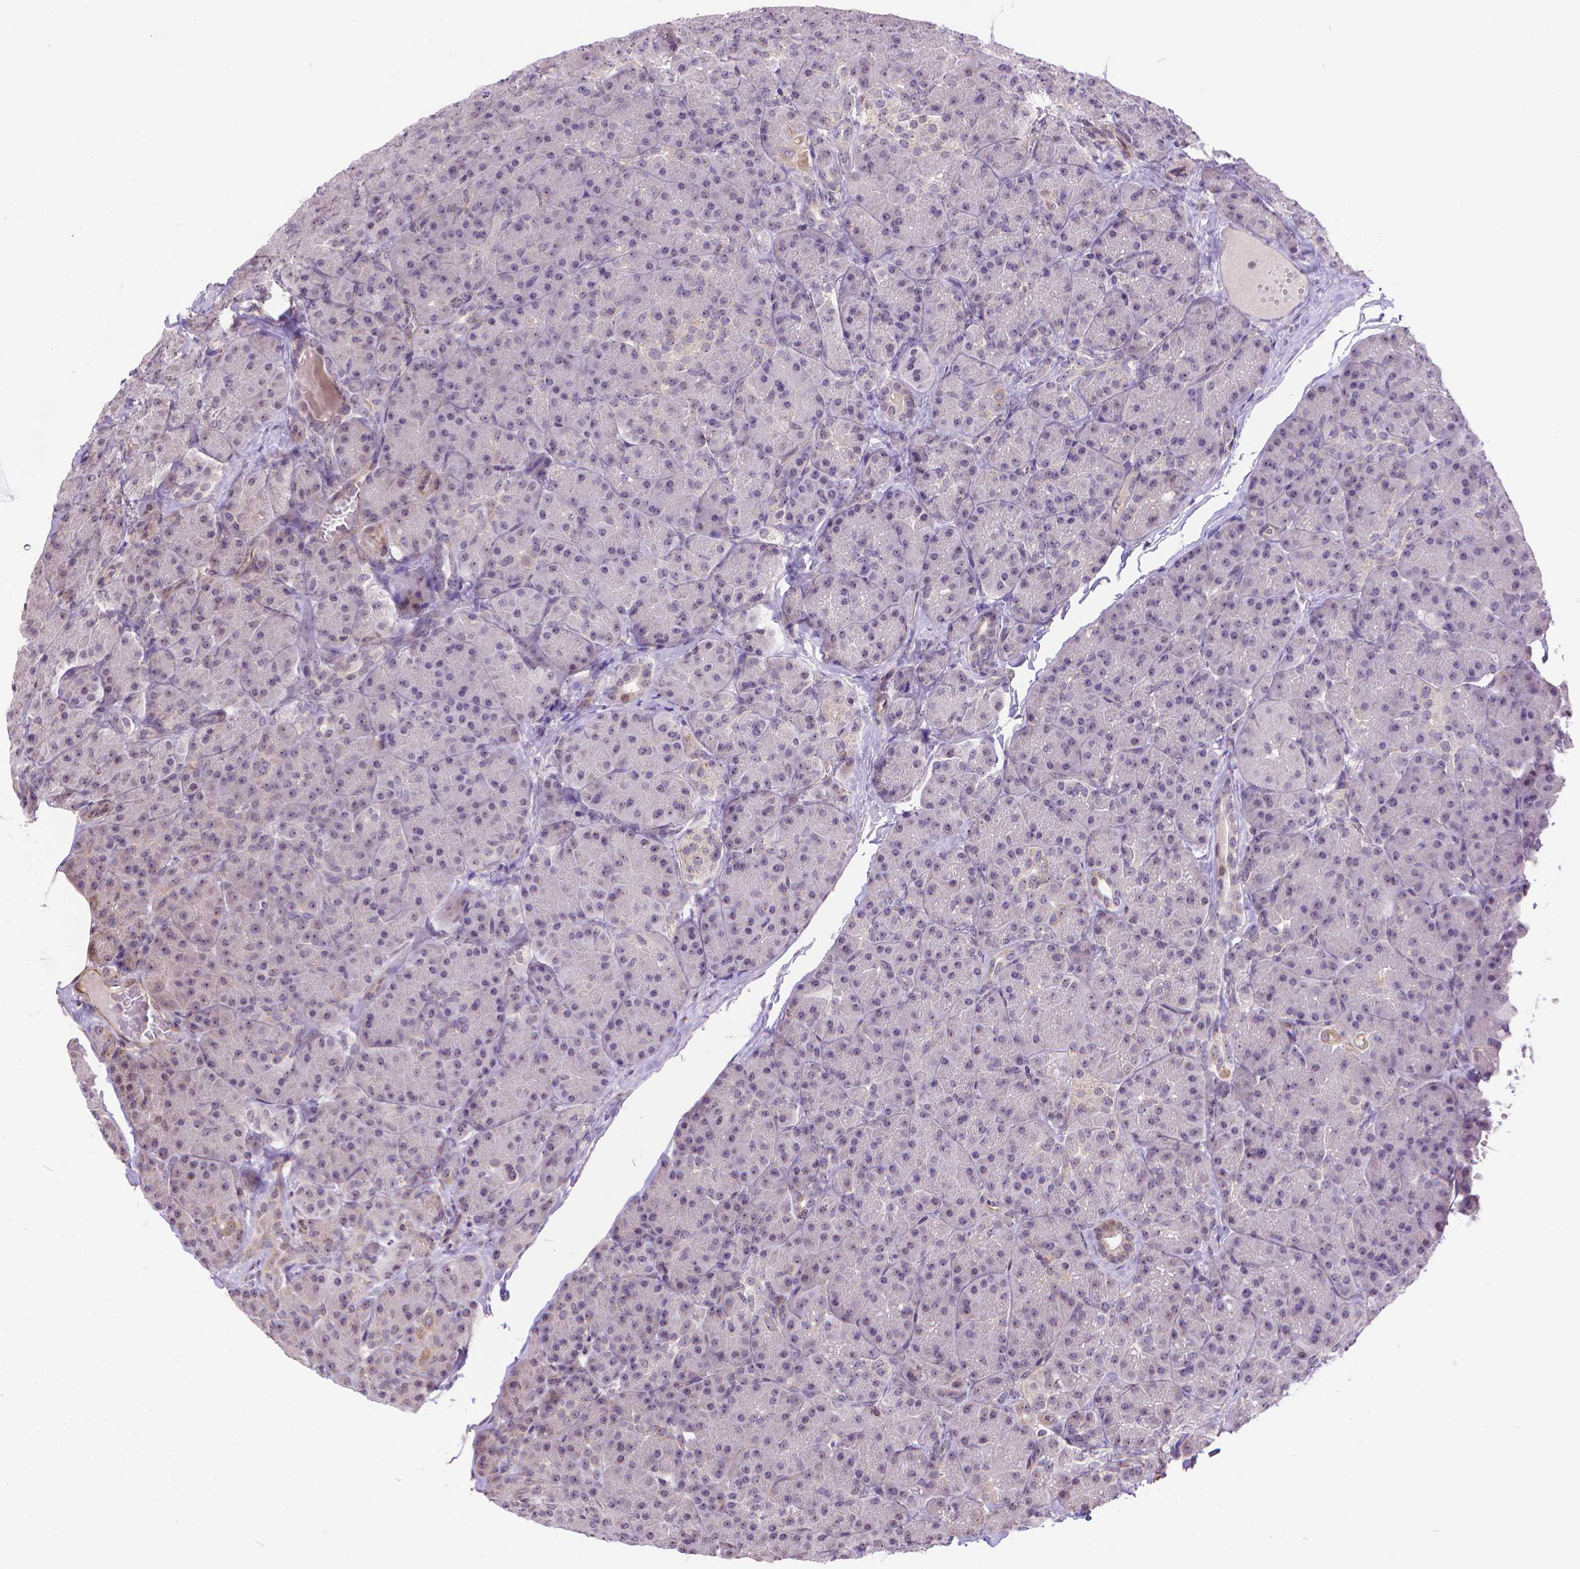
{"staining": {"intensity": "negative", "quantity": "none", "location": "none"}, "tissue": "pancreas", "cell_type": "Exocrine glandular cells", "image_type": "normal", "snomed": [{"axis": "morphology", "description": "Normal tissue, NOS"}, {"axis": "topography", "description": "Pancreas"}], "caption": "Protein analysis of normal pancreas reveals no significant staining in exocrine glandular cells. Brightfield microscopy of immunohistochemistry stained with DAB (3,3'-diaminobenzidine) (brown) and hematoxylin (blue), captured at high magnification.", "gene": "TMEM135", "patient": {"sex": "male", "age": 57}}